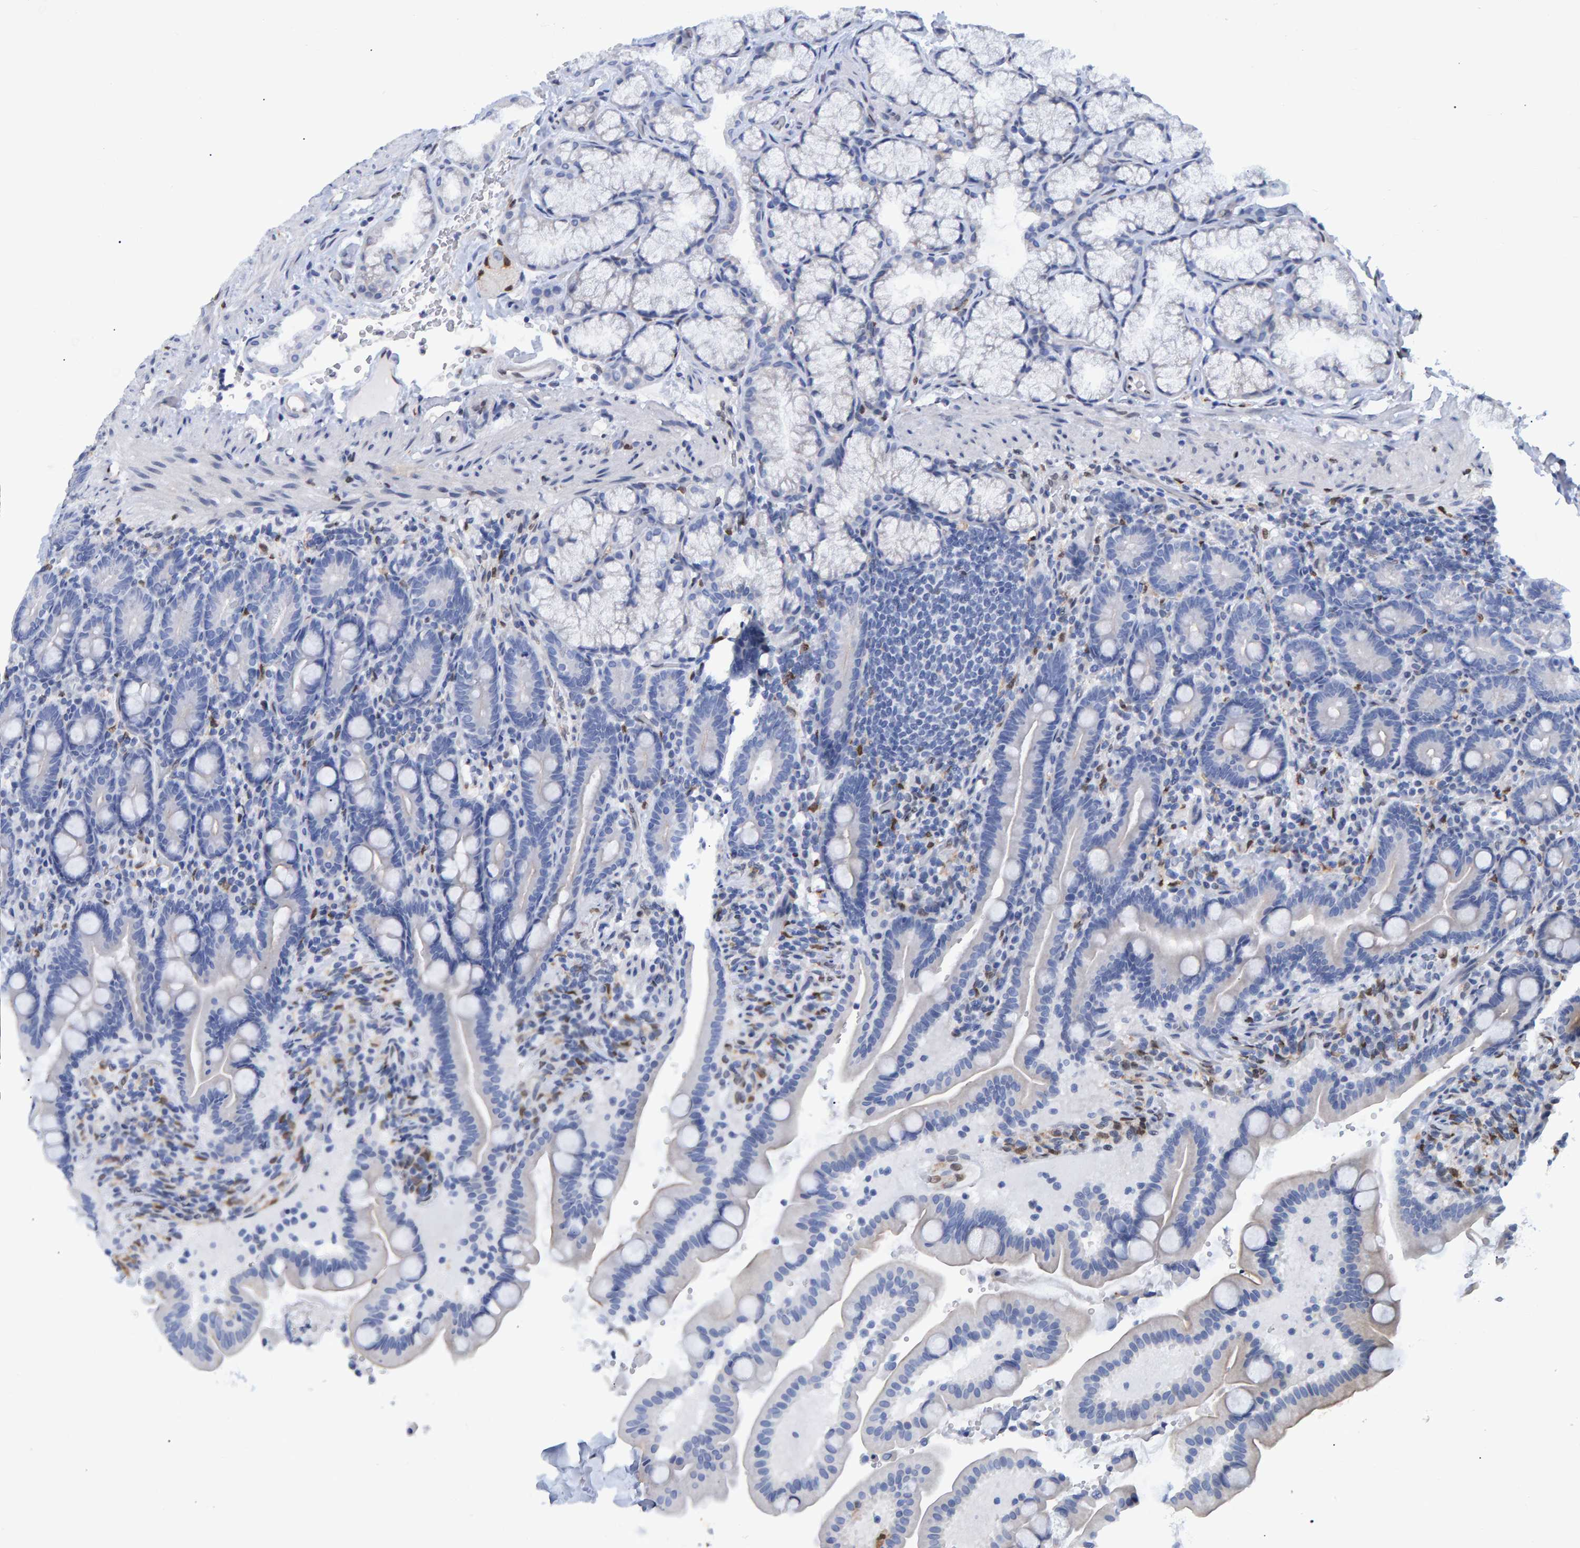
{"staining": {"intensity": "negative", "quantity": "none", "location": "none"}, "tissue": "duodenum", "cell_type": "Glandular cells", "image_type": "normal", "snomed": [{"axis": "morphology", "description": "Normal tissue, NOS"}, {"axis": "topography", "description": "Duodenum"}], "caption": "Immunohistochemical staining of normal duodenum displays no significant staining in glandular cells.", "gene": "QKI", "patient": {"sex": "male", "age": 54}}